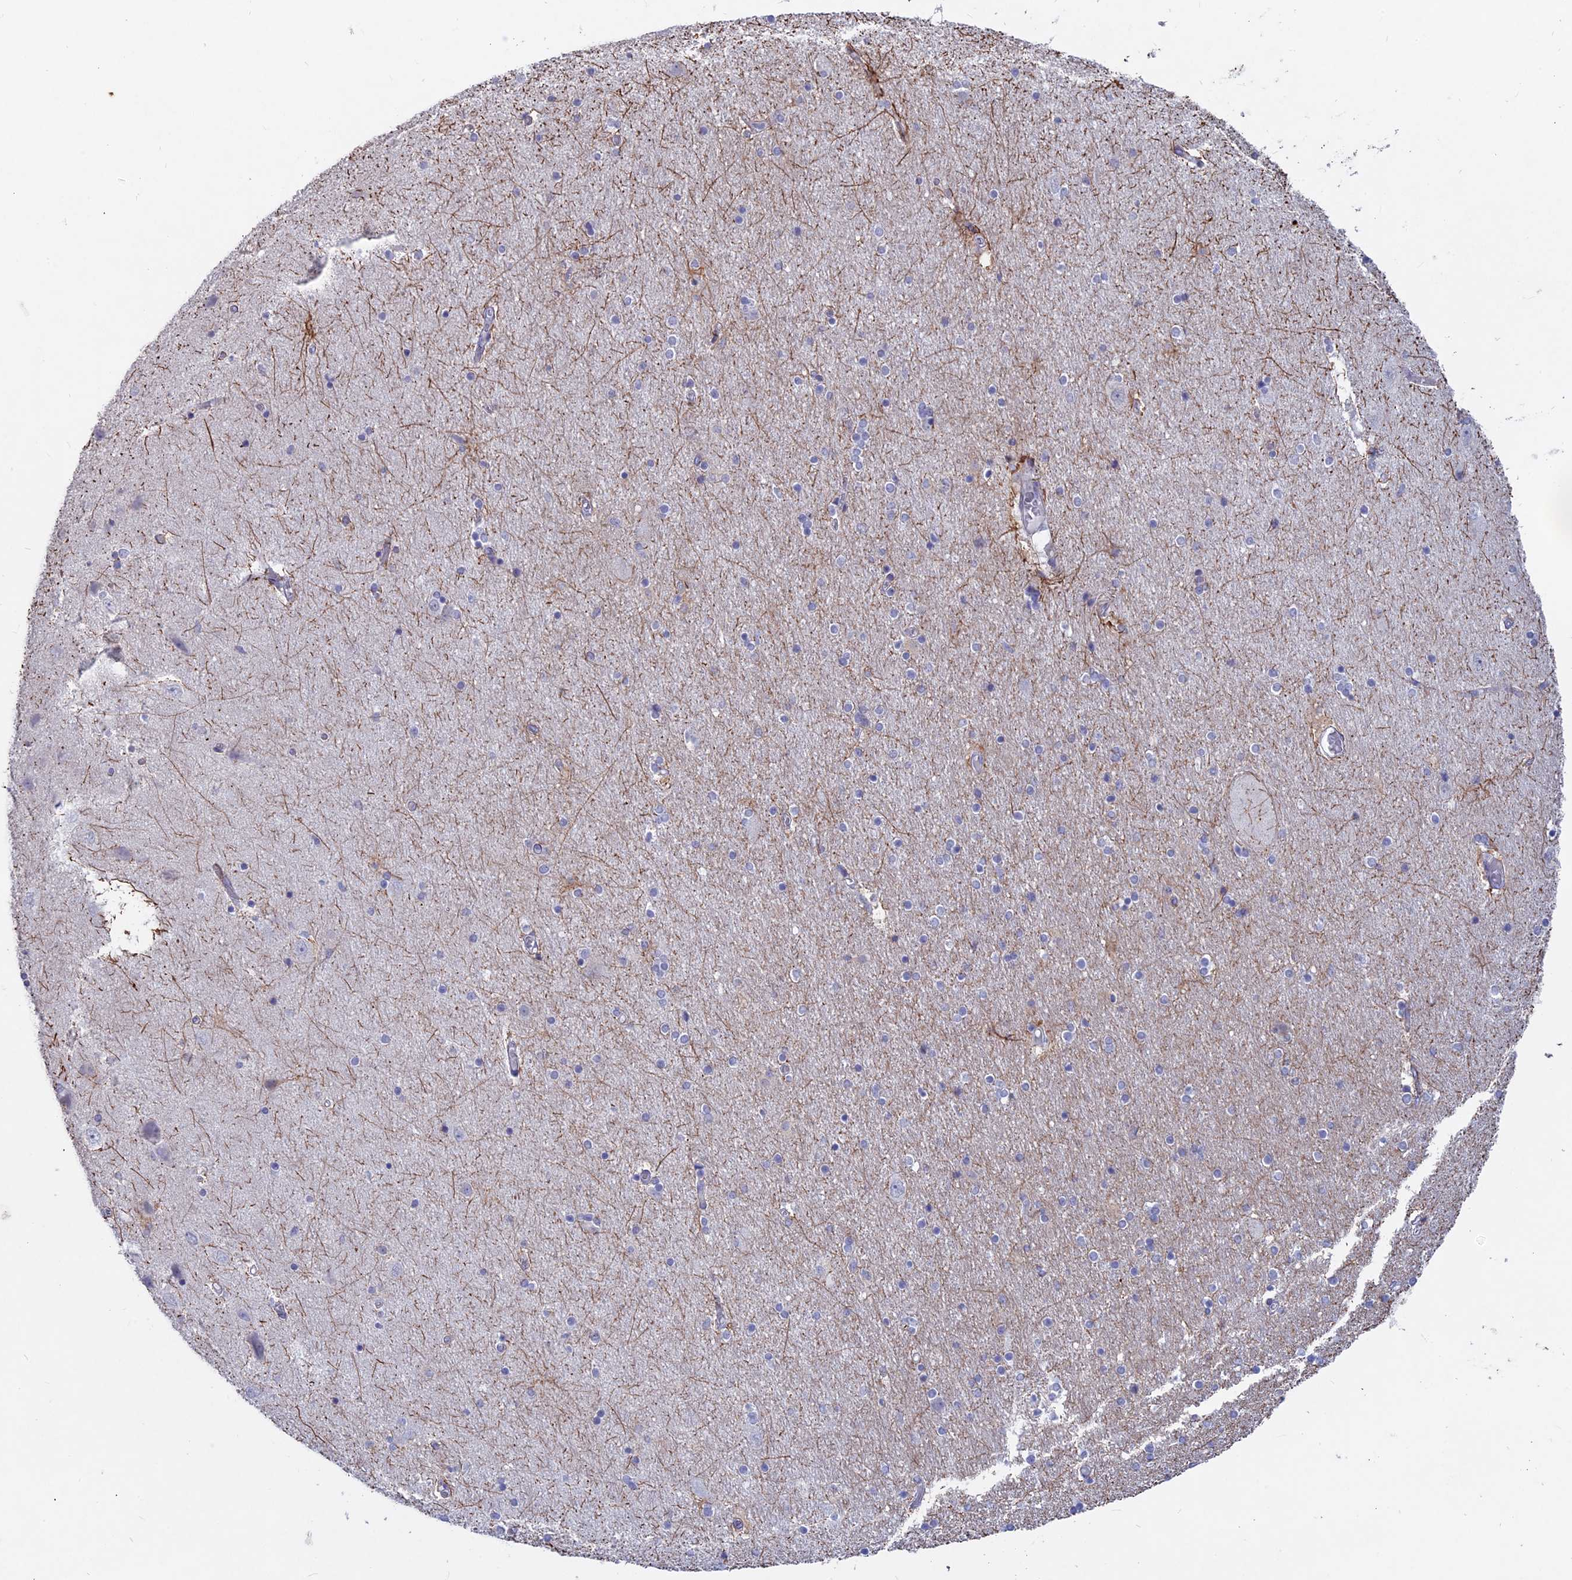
{"staining": {"intensity": "strong", "quantity": "<25%", "location": "cytoplasmic/membranous"}, "tissue": "hippocampus", "cell_type": "Glial cells", "image_type": "normal", "snomed": [{"axis": "morphology", "description": "Normal tissue, NOS"}, {"axis": "topography", "description": "Hippocampus"}], "caption": "An immunohistochemistry (IHC) photomicrograph of normal tissue is shown. Protein staining in brown shows strong cytoplasmic/membranous positivity in hippocampus within glial cells. (Stains: DAB (3,3'-diaminobenzidine) in brown, nuclei in blue, Microscopy: brightfield microscopy at high magnification).", "gene": "MYO5B", "patient": {"sex": "female", "age": 54}}